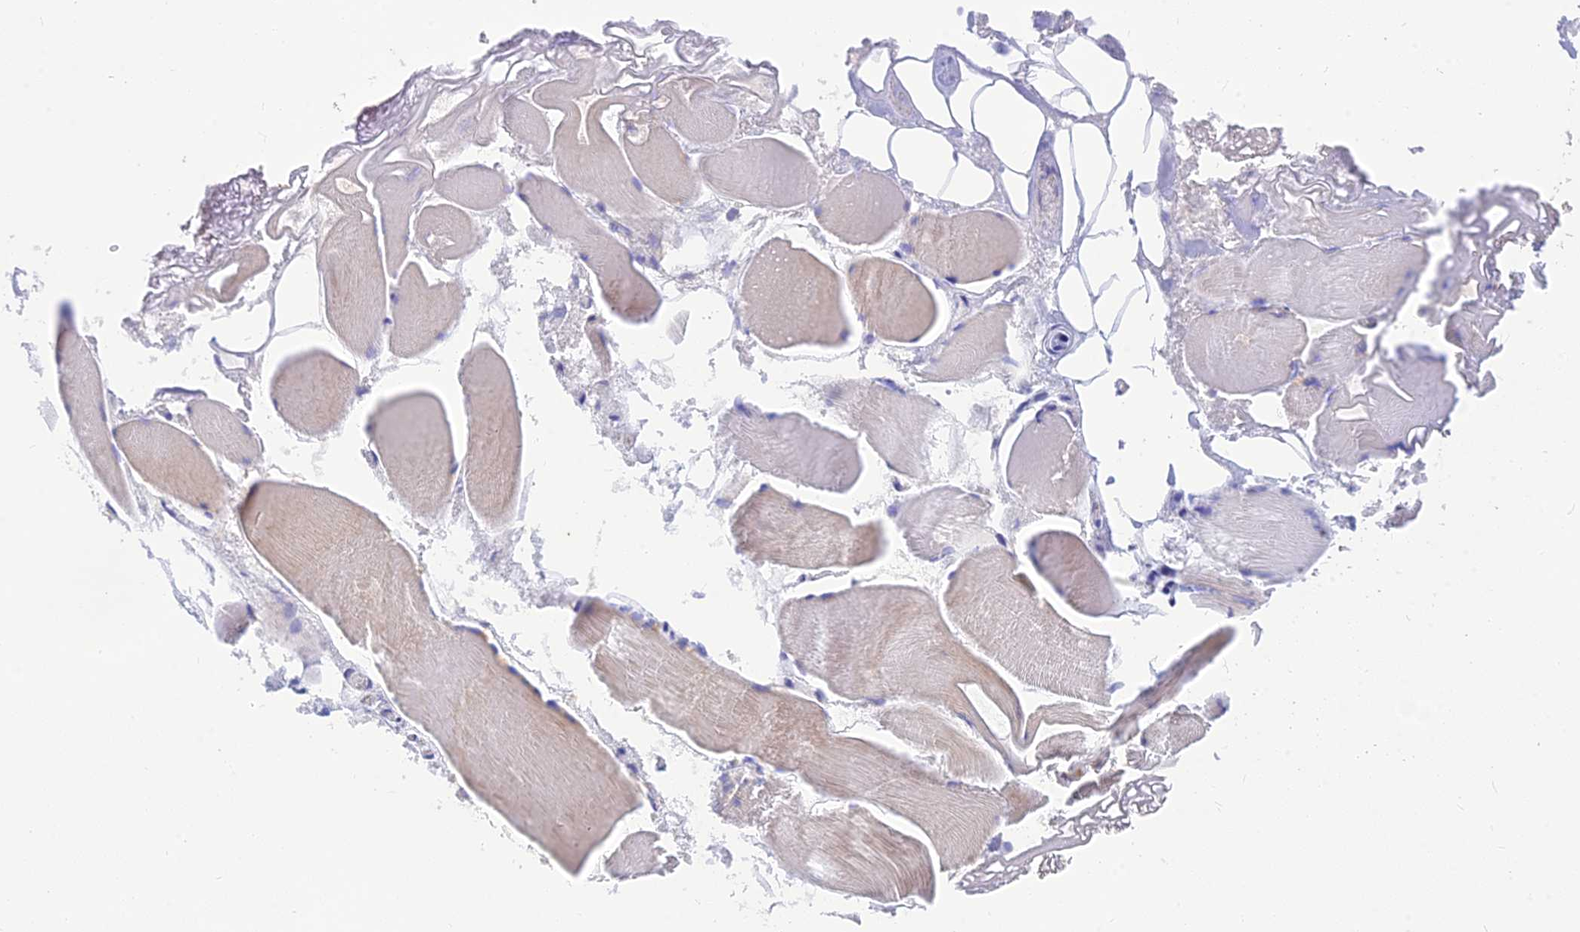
{"staining": {"intensity": "weak", "quantity": "25%-75%", "location": "cytoplasmic/membranous"}, "tissue": "skeletal muscle", "cell_type": "Myocytes", "image_type": "normal", "snomed": [{"axis": "morphology", "description": "Normal tissue, NOS"}, {"axis": "morphology", "description": "Basal cell carcinoma"}, {"axis": "topography", "description": "Skeletal muscle"}], "caption": "Immunohistochemical staining of benign skeletal muscle demonstrates weak cytoplasmic/membranous protein expression in approximately 25%-75% of myocytes. Ihc stains the protein in brown and the nuclei are stained blue.", "gene": "TMEM30B", "patient": {"sex": "female", "age": 64}}